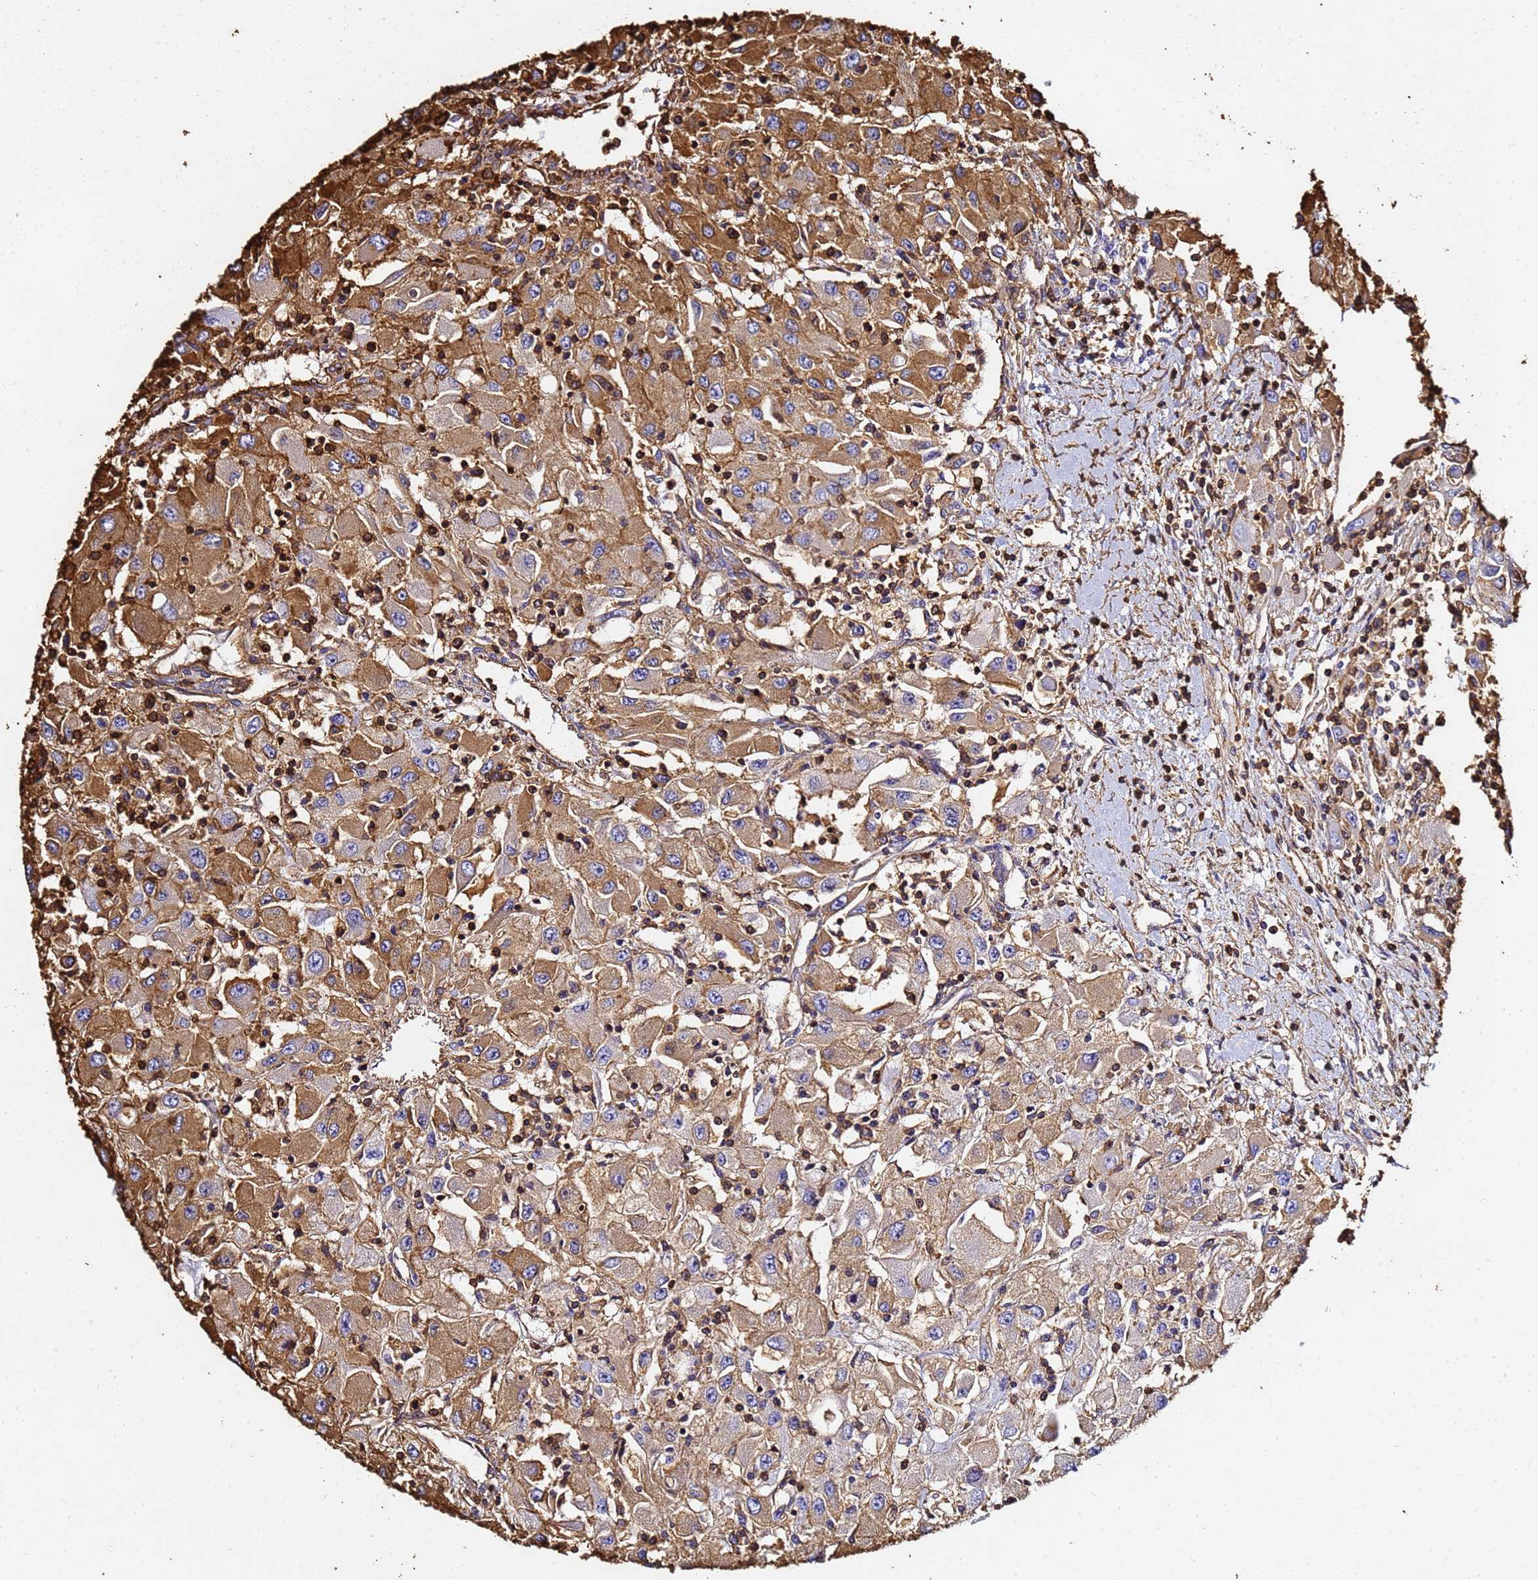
{"staining": {"intensity": "moderate", "quantity": ">75%", "location": "cytoplasmic/membranous"}, "tissue": "renal cancer", "cell_type": "Tumor cells", "image_type": "cancer", "snomed": [{"axis": "morphology", "description": "Adenocarcinoma, NOS"}, {"axis": "topography", "description": "Kidney"}], "caption": "Protein expression analysis of human renal cancer reveals moderate cytoplasmic/membranous expression in approximately >75% of tumor cells. (DAB (3,3'-diaminobenzidine) = brown stain, brightfield microscopy at high magnification).", "gene": "ACTB", "patient": {"sex": "female", "age": 67}}